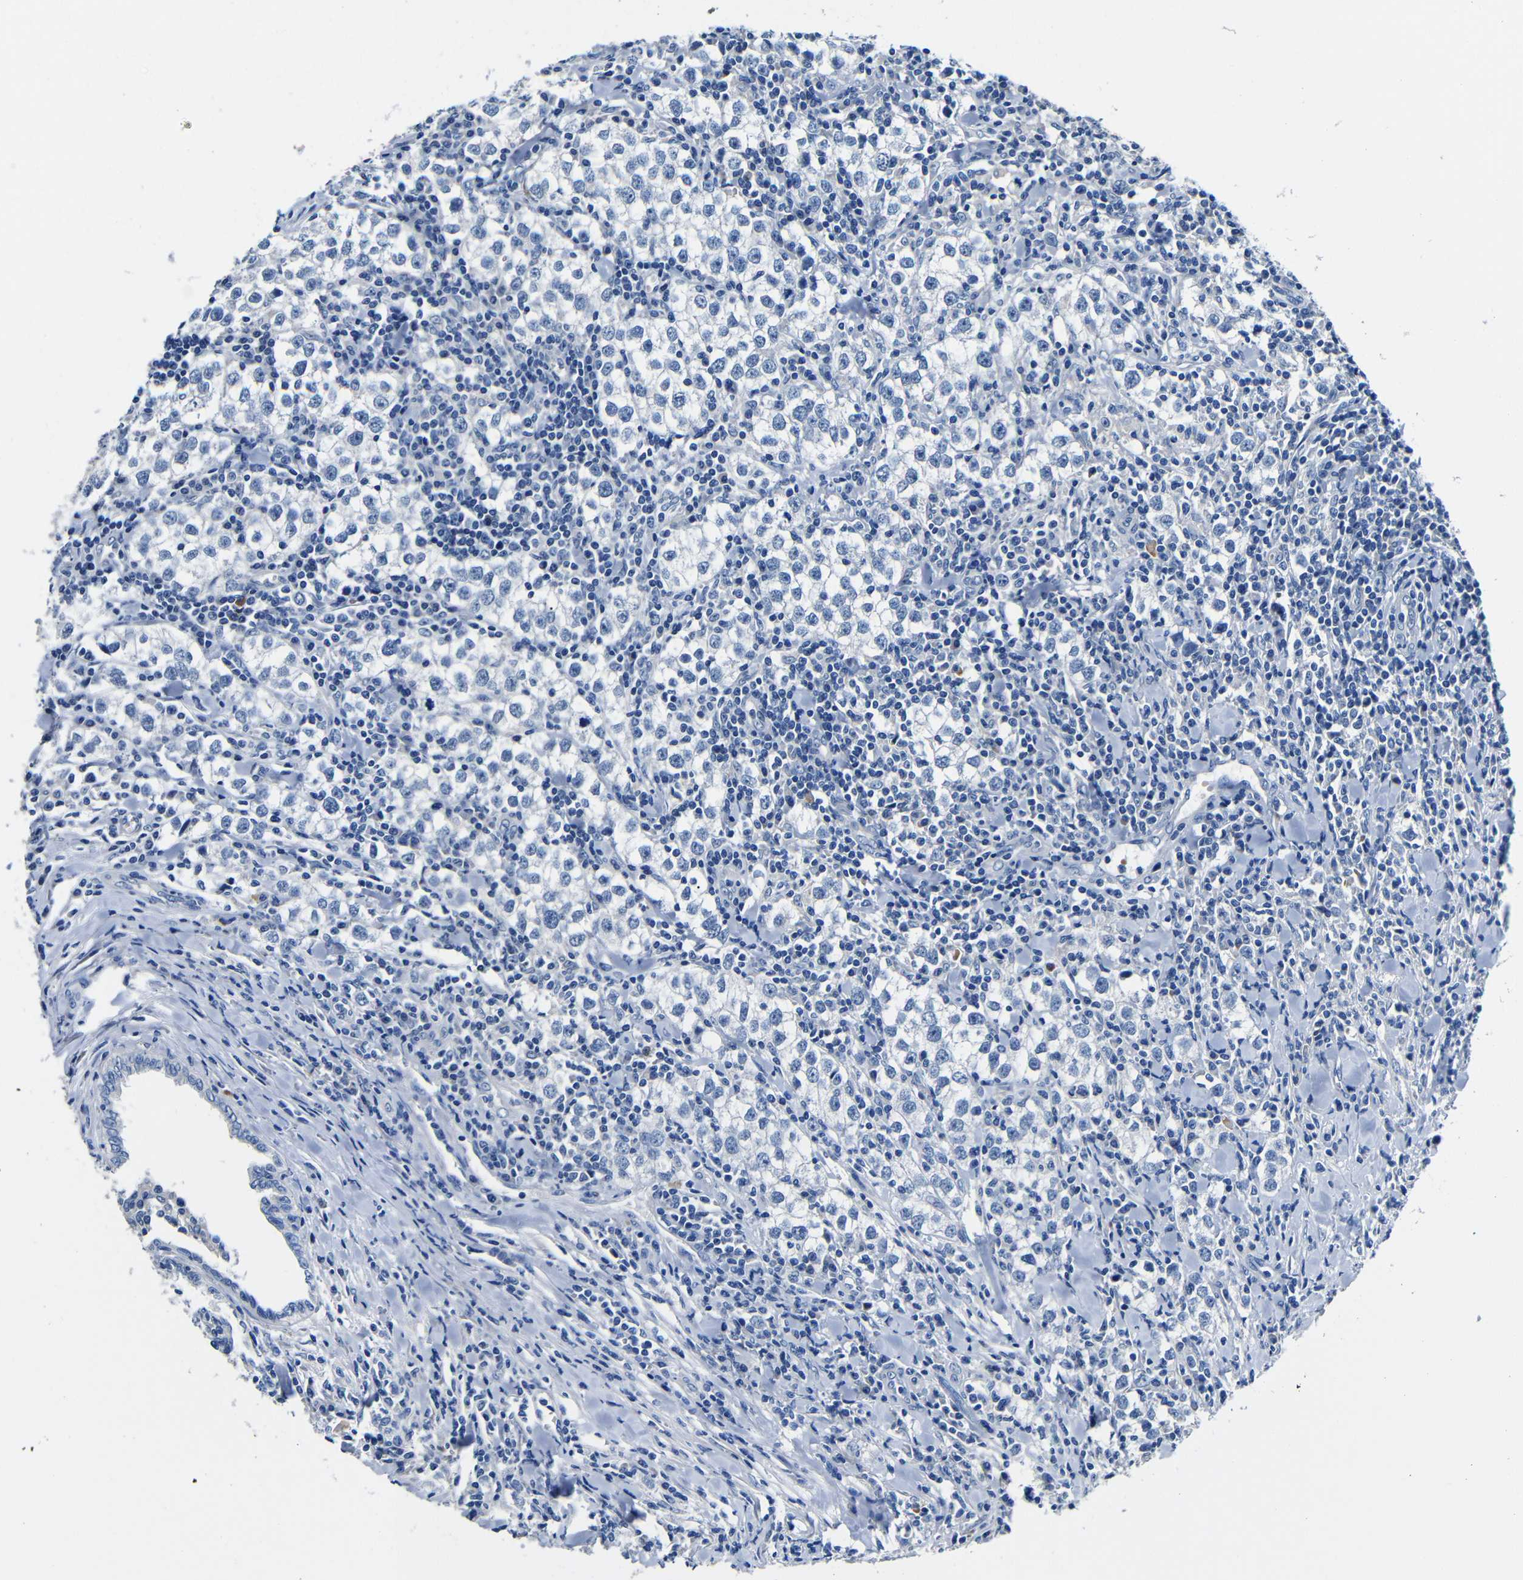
{"staining": {"intensity": "negative", "quantity": "none", "location": "none"}, "tissue": "testis cancer", "cell_type": "Tumor cells", "image_type": "cancer", "snomed": [{"axis": "morphology", "description": "Seminoma, NOS"}, {"axis": "morphology", "description": "Carcinoma, Embryonal, NOS"}, {"axis": "topography", "description": "Testis"}], "caption": "An image of human testis cancer (embryonal carcinoma) is negative for staining in tumor cells.", "gene": "TNFAIP1", "patient": {"sex": "male", "age": 36}}